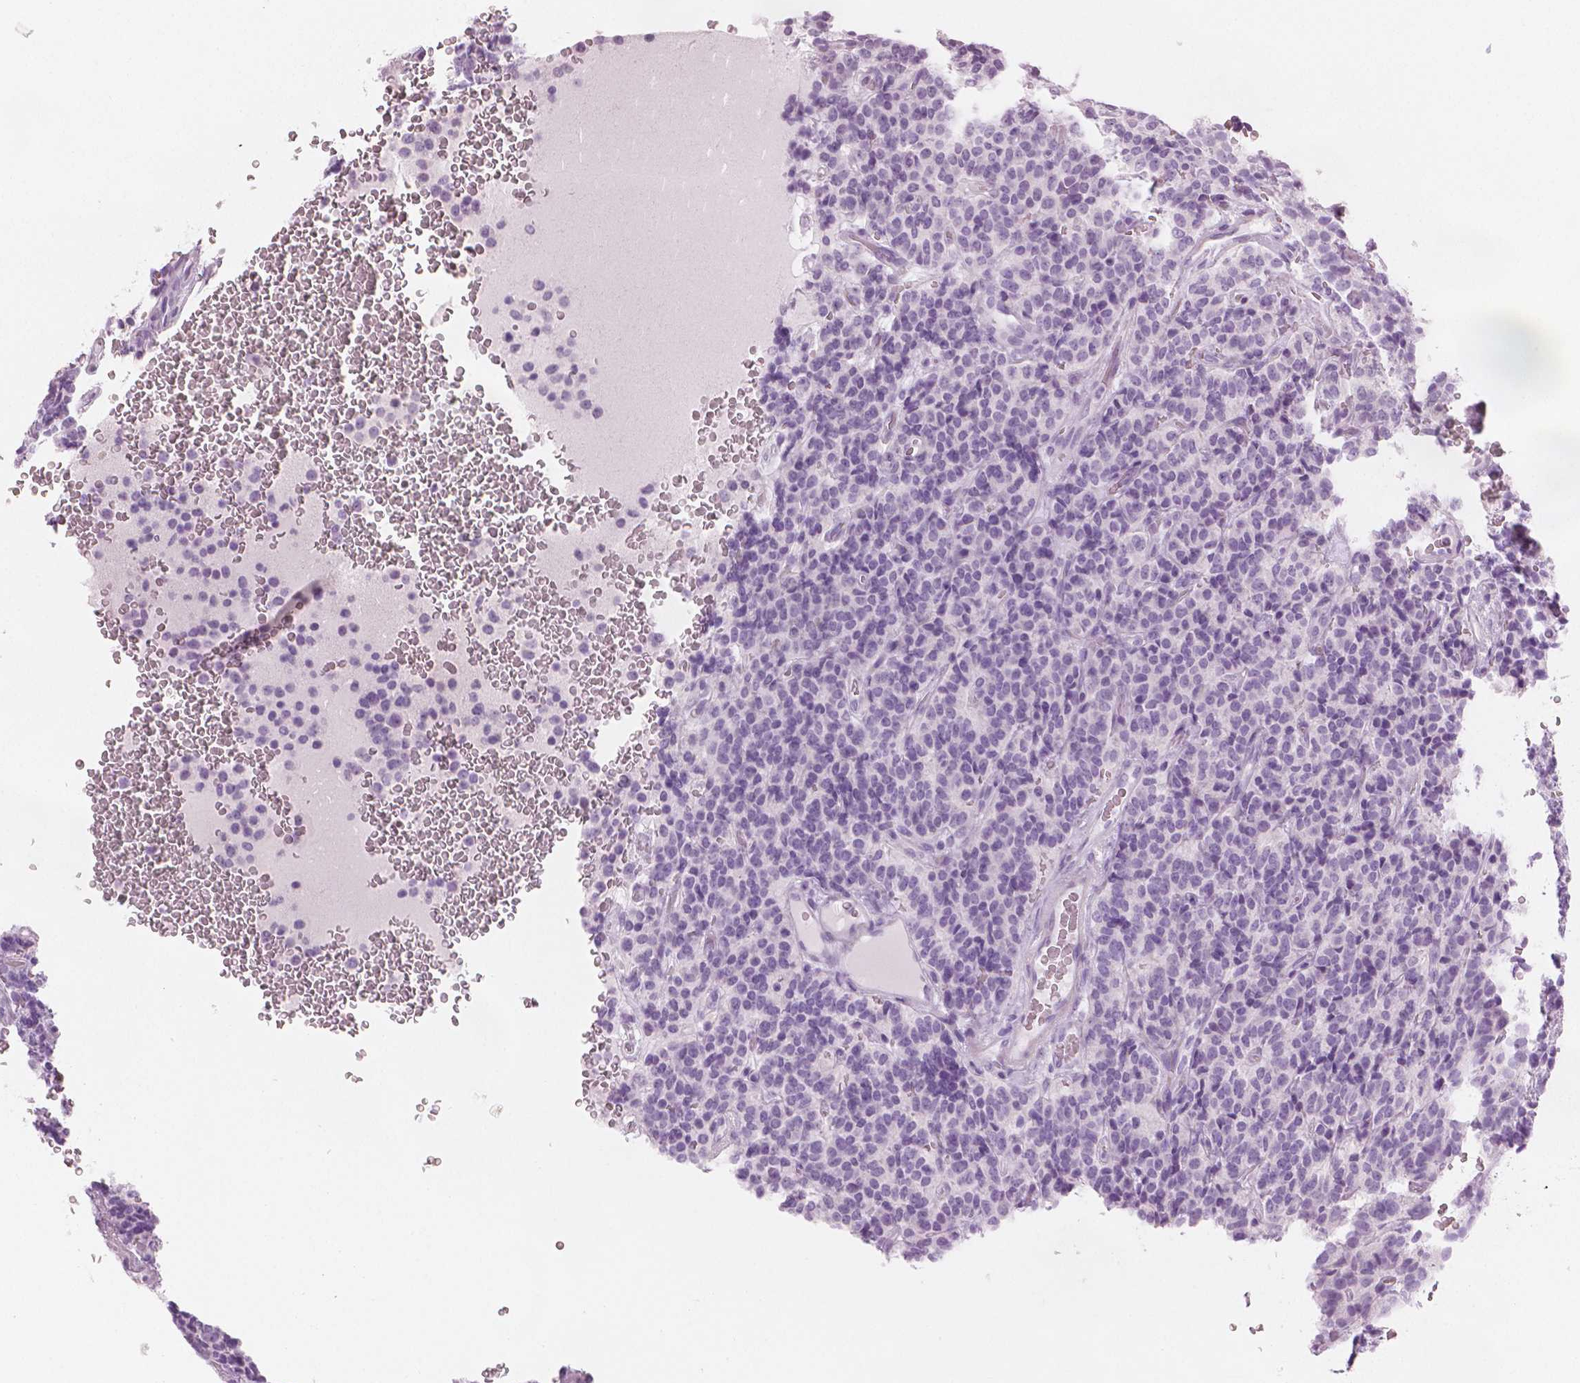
{"staining": {"intensity": "negative", "quantity": "none", "location": "none"}, "tissue": "carcinoid", "cell_type": "Tumor cells", "image_type": "cancer", "snomed": [{"axis": "morphology", "description": "Carcinoid, malignant, NOS"}, {"axis": "topography", "description": "Pancreas"}], "caption": "The photomicrograph demonstrates no staining of tumor cells in carcinoid. (DAB (3,3'-diaminobenzidine) immunohistochemistry visualized using brightfield microscopy, high magnification).", "gene": "PLIN4", "patient": {"sex": "male", "age": 36}}